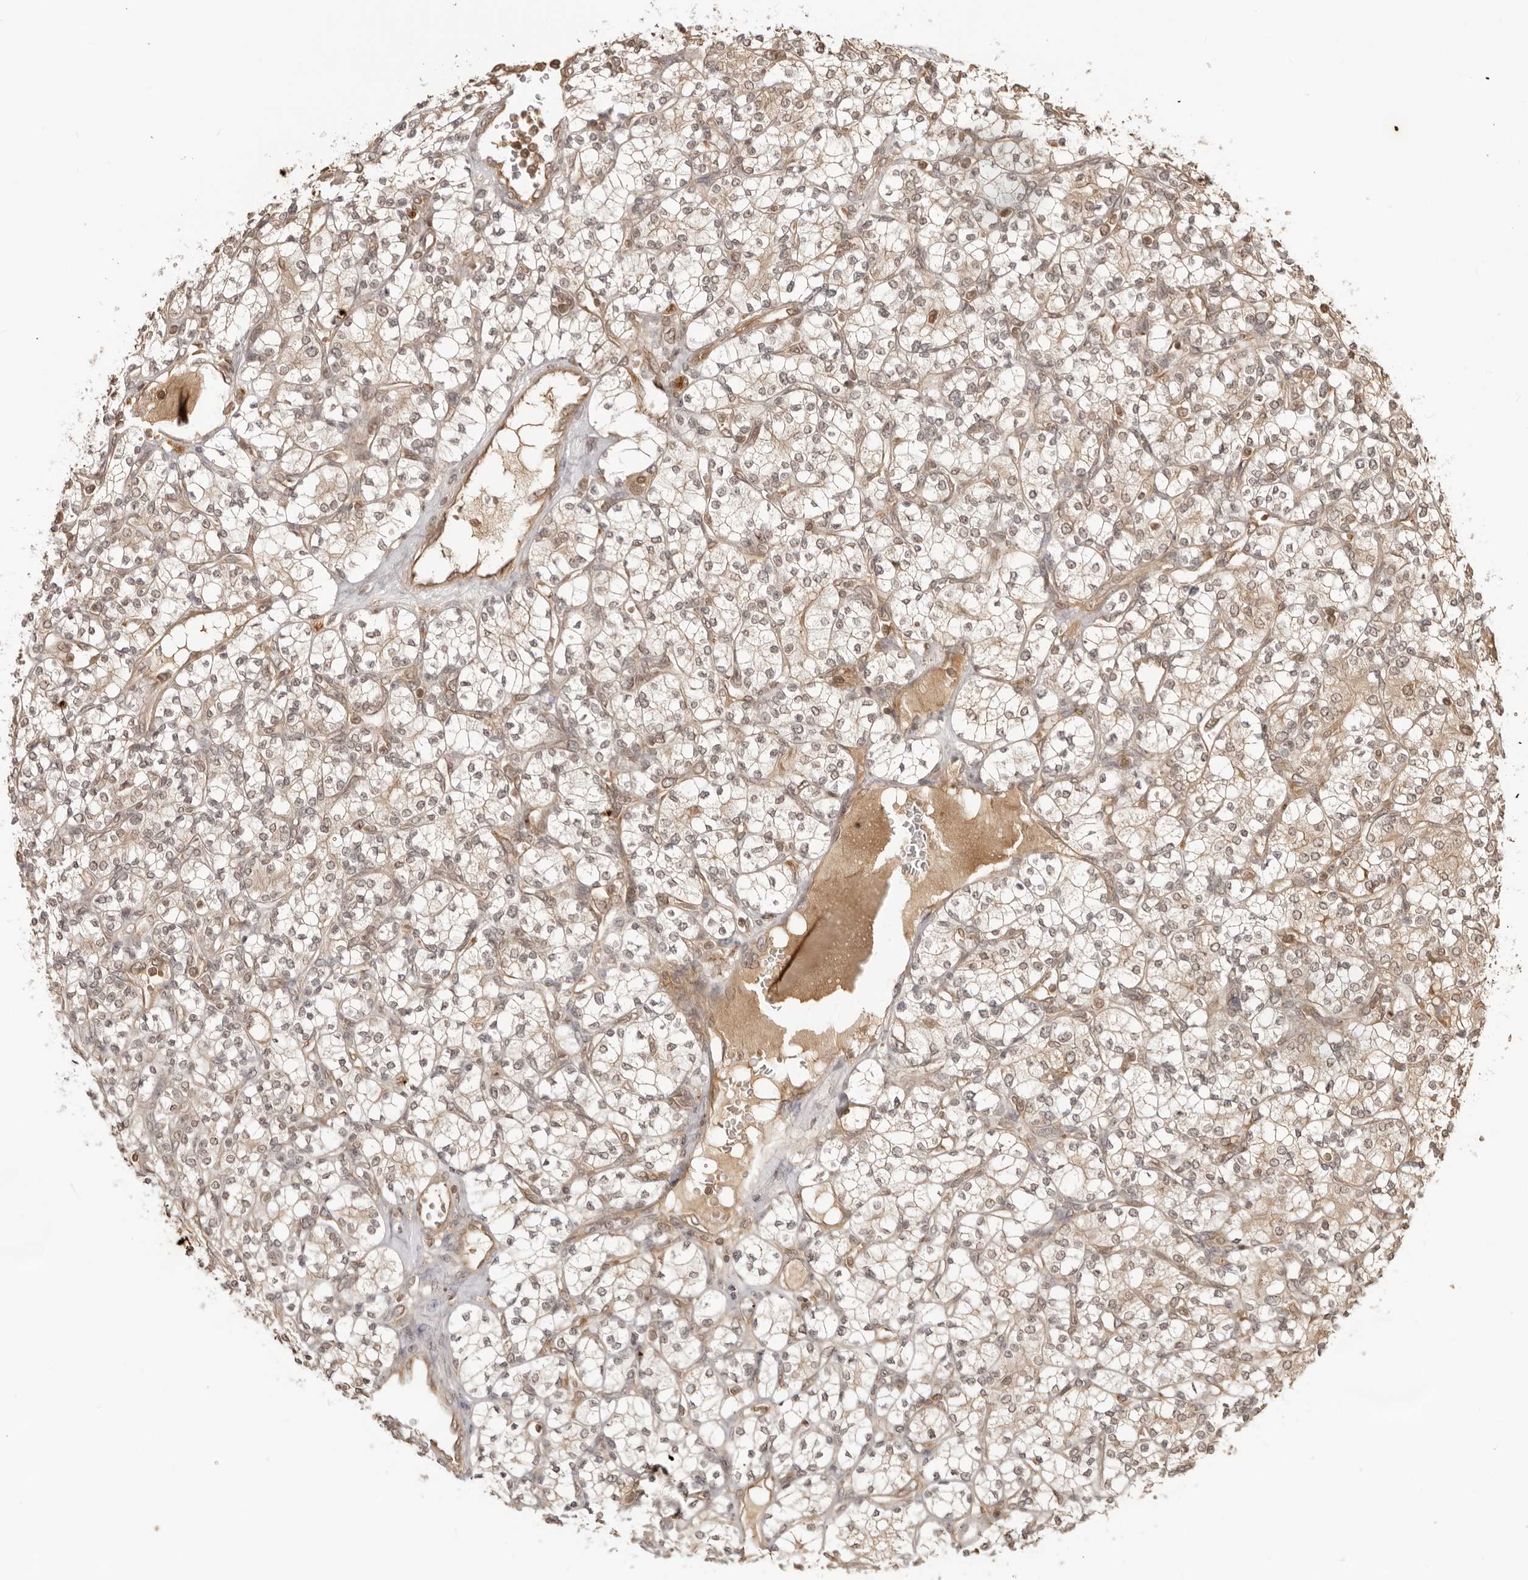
{"staining": {"intensity": "weak", "quantity": ">75%", "location": "cytoplasmic/membranous,nuclear"}, "tissue": "renal cancer", "cell_type": "Tumor cells", "image_type": "cancer", "snomed": [{"axis": "morphology", "description": "Adenocarcinoma, NOS"}, {"axis": "topography", "description": "Kidney"}], "caption": "Brown immunohistochemical staining in adenocarcinoma (renal) displays weak cytoplasmic/membranous and nuclear expression in about >75% of tumor cells. (DAB (3,3'-diaminobenzidine) IHC, brown staining for protein, blue staining for nuclei).", "gene": "IKBKE", "patient": {"sex": "male", "age": 77}}